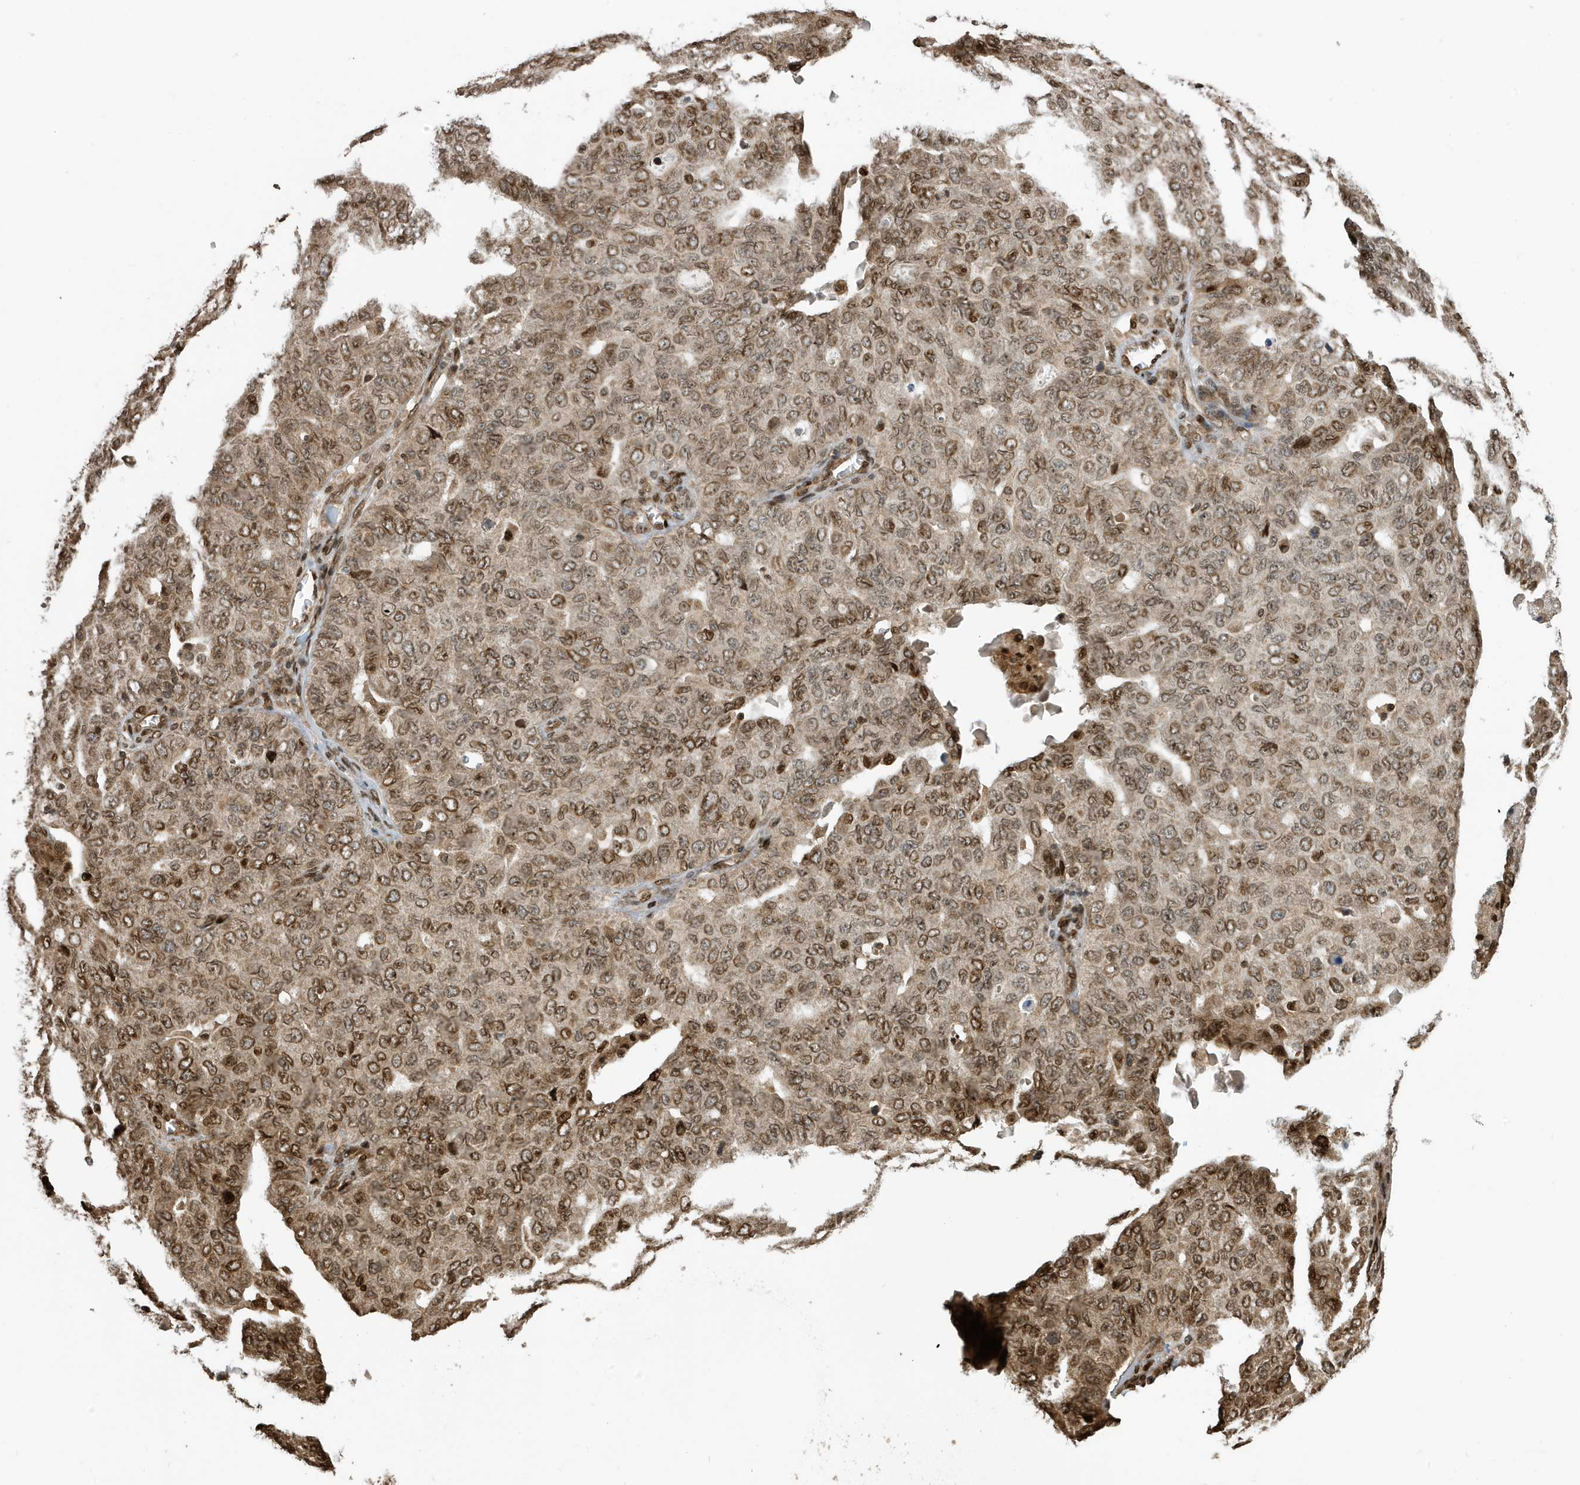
{"staining": {"intensity": "moderate", "quantity": ">75%", "location": "cytoplasmic/membranous,nuclear"}, "tissue": "ovarian cancer", "cell_type": "Tumor cells", "image_type": "cancer", "snomed": [{"axis": "morphology", "description": "Carcinoma, endometroid"}, {"axis": "topography", "description": "Ovary"}], "caption": "Protein analysis of ovarian cancer tissue displays moderate cytoplasmic/membranous and nuclear staining in approximately >75% of tumor cells. The protein is stained brown, and the nuclei are stained in blue (DAB IHC with brightfield microscopy, high magnification).", "gene": "DUSP18", "patient": {"sex": "female", "age": 62}}